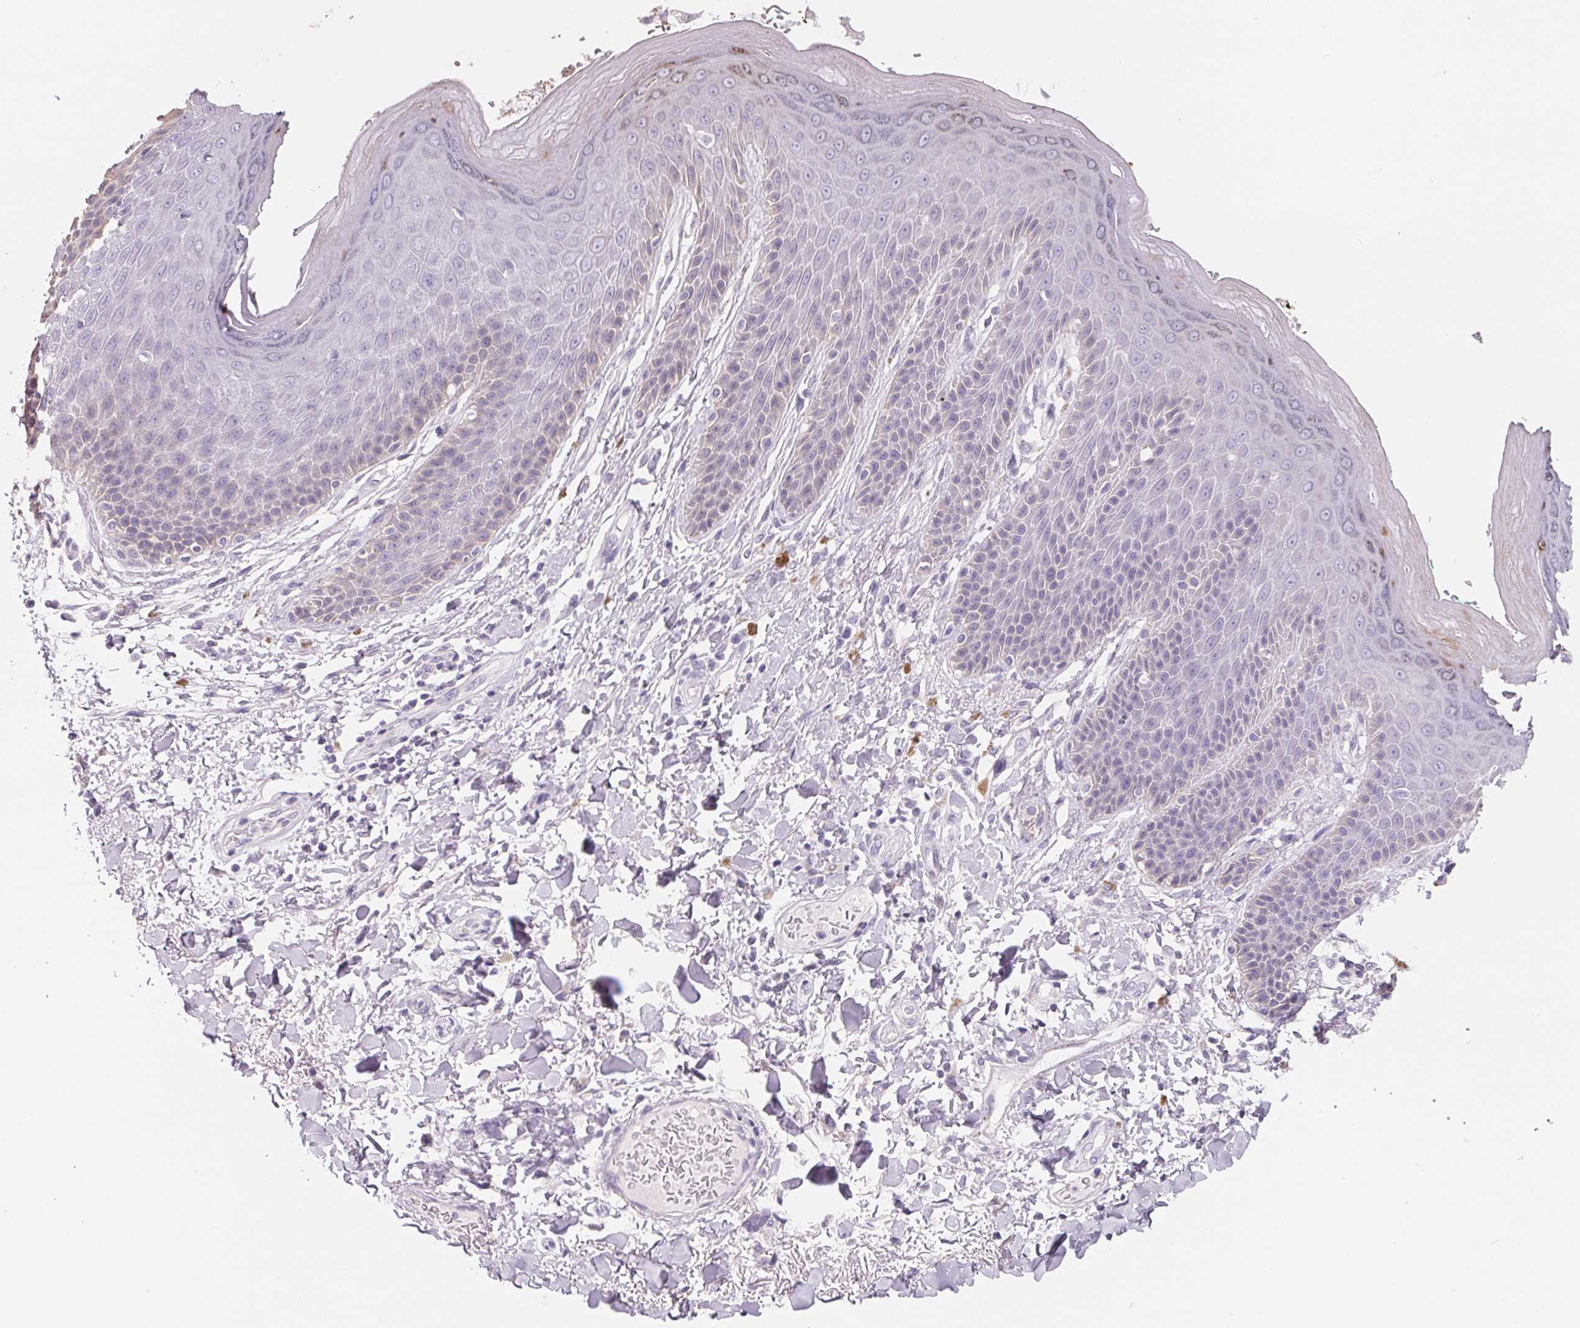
{"staining": {"intensity": "moderate", "quantity": "<25%", "location": "cytoplasmic/membranous"}, "tissue": "skin", "cell_type": "Epidermal cells", "image_type": "normal", "snomed": [{"axis": "morphology", "description": "Normal tissue, NOS"}, {"axis": "topography", "description": "Anal"}, {"axis": "topography", "description": "Peripheral nerve tissue"}], "caption": "Skin stained with IHC shows moderate cytoplasmic/membranous positivity in approximately <25% of epidermal cells.", "gene": "FDX1", "patient": {"sex": "male", "age": 51}}